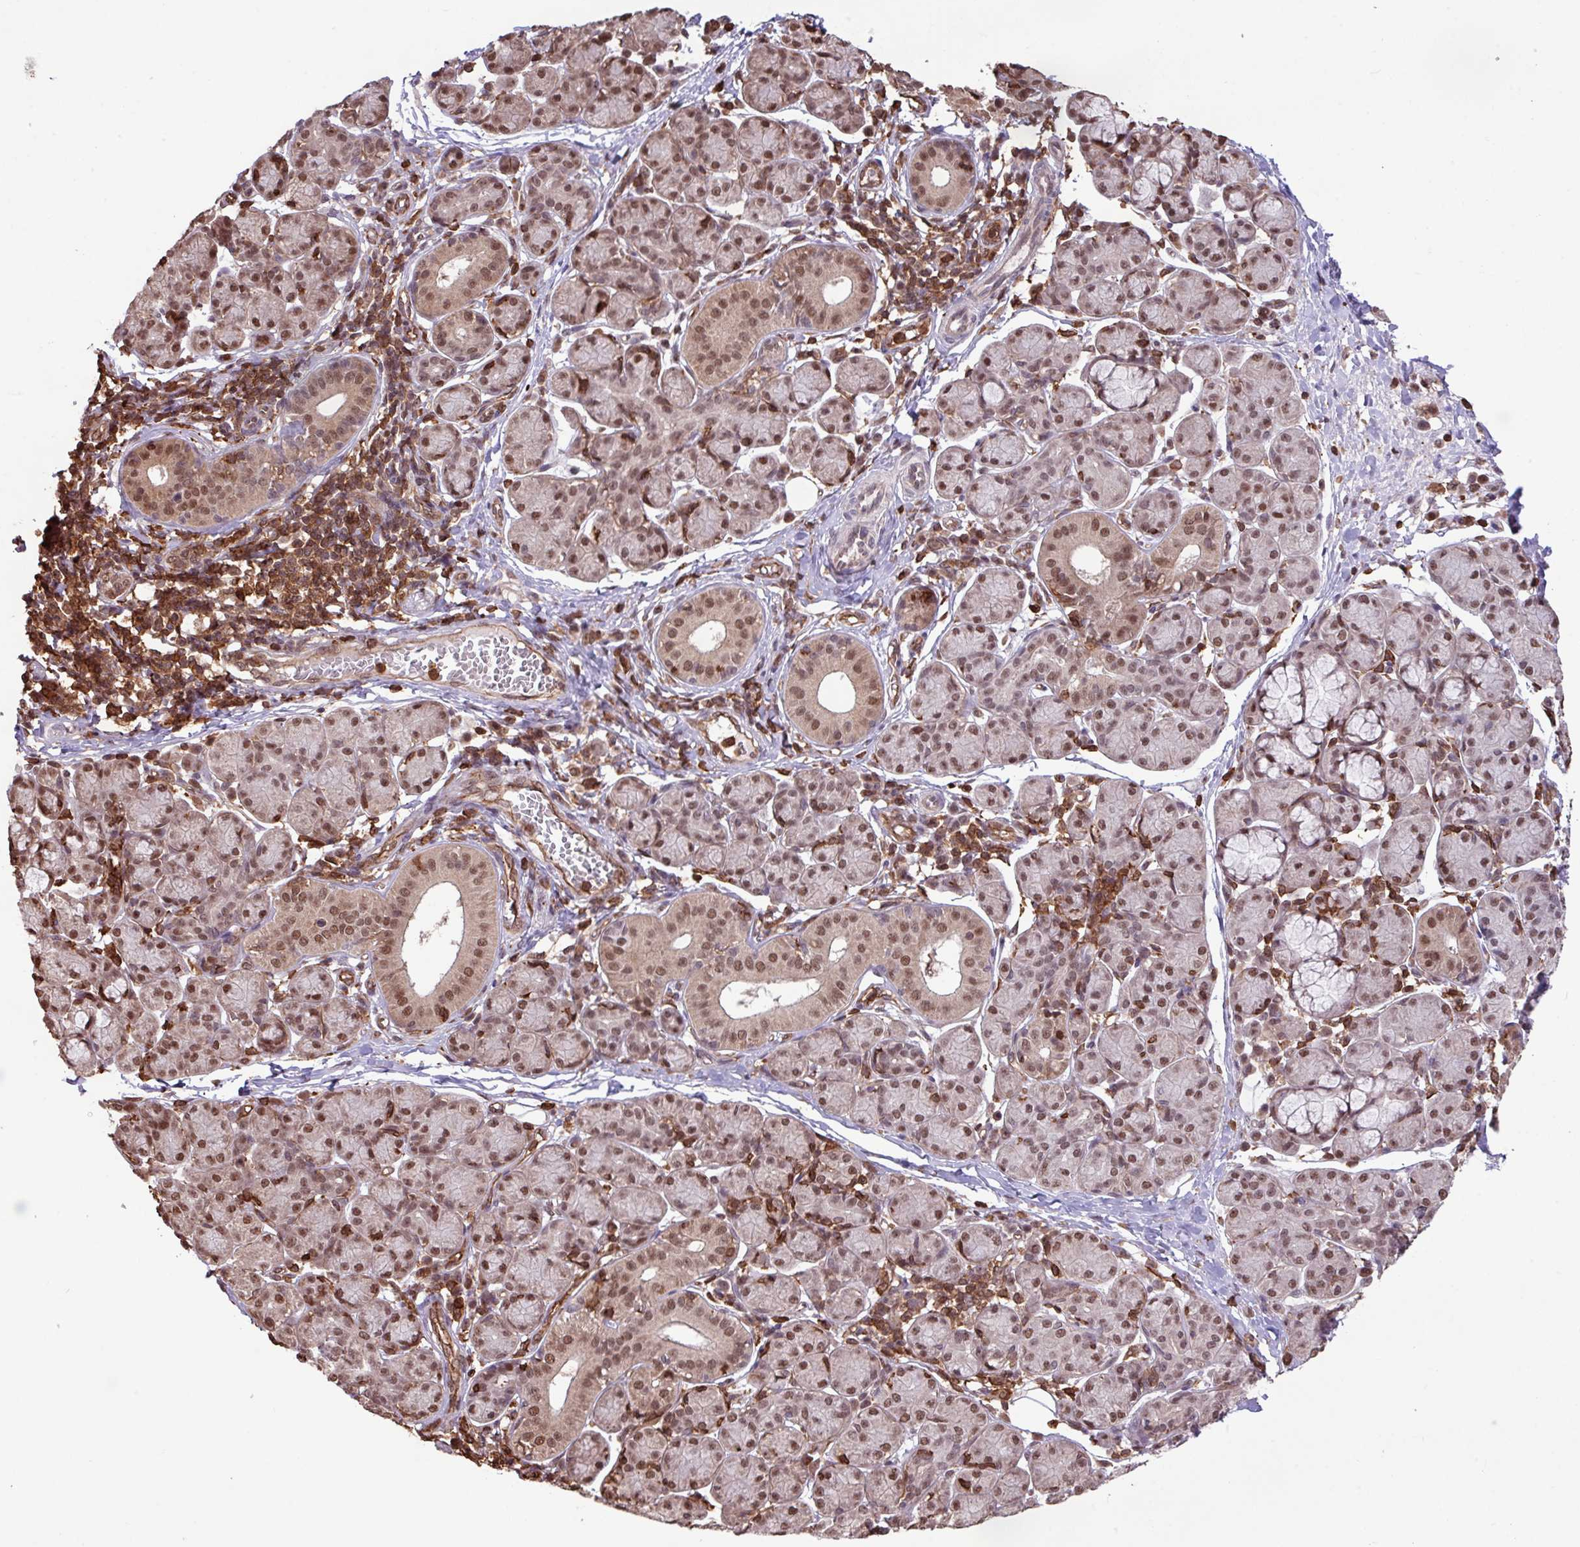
{"staining": {"intensity": "moderate", "quantity": ">75%", "location": "cytoplasmic/membranous,nuclear"}, "tissue": "salivary gland", "cell_type": "Glandular cells", "image_type": "normal", "snomed": [{"axis": "morphology", "description": "Normal tissue, NOS"}, {"axis": "morphology", "description": "Inflammation, NOS"}, {"axis": "topography", "description": "Lymph node"}, {"axis": "topography", "description": "Salivary gland"}], "caption": "DAB immunohistochemical staining of benign human salivary gland displays moderate cytoplasmic/membranous,nuclear protein expression in approximately >75% of glandular cells. (DAB (3,3'-diaminobenzidine) IHC with brightfield microscopy, high magnification).", "gene": "GON7", "patient": {"sex": "male", "age": 3}}